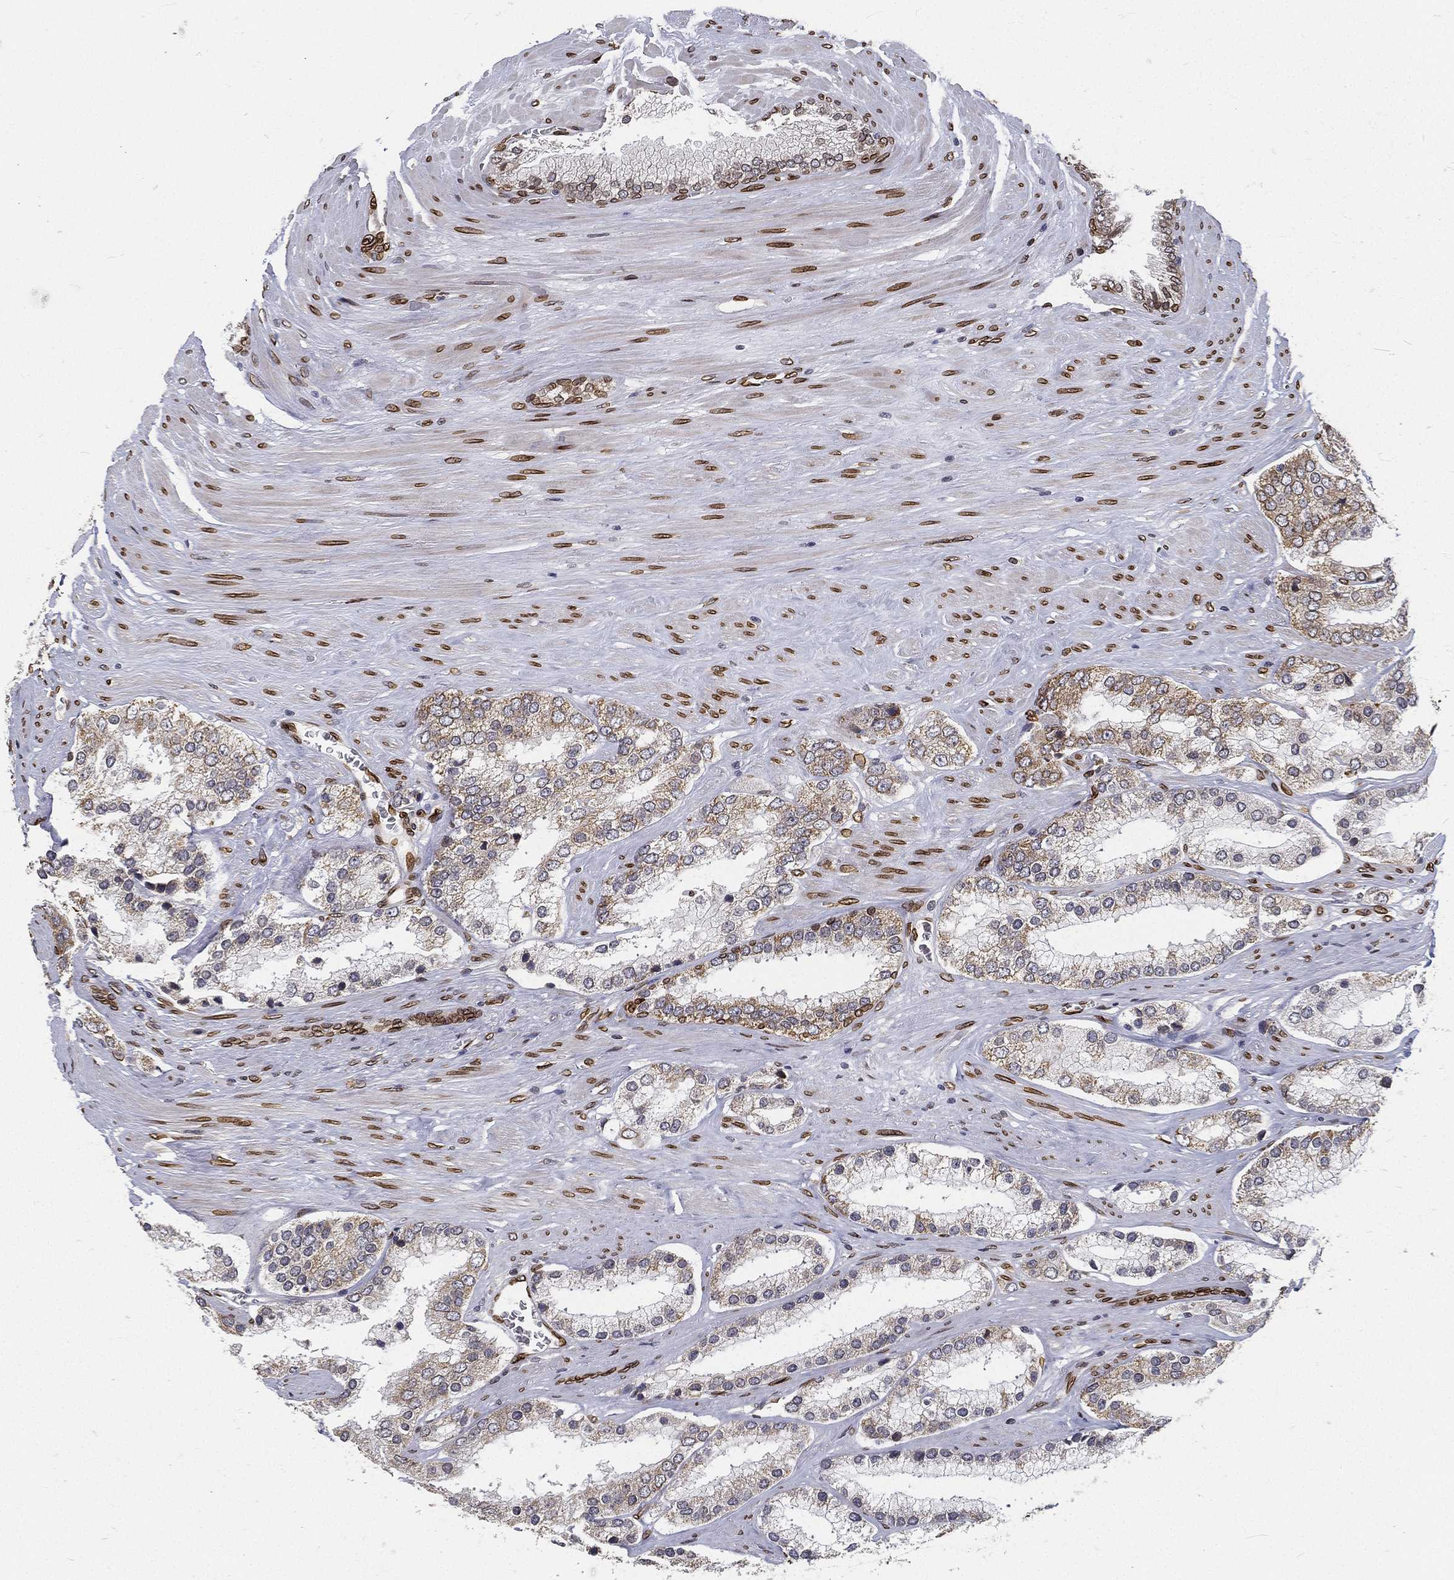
{"staining": {"intensity": "weak", "quantity": "25%-75%", "location": "cytoplasmic/membranous"}, "tissue": "prostate cancer", "cell_type": "Tumor cells", "image_type": "cancer", "snomed": [{"axis": "morphology", "description": "Adenocarcinoma, Low grade"}, {"axis": "topography", "description": "Prostate"}], "caption": "An image of prostate cancer (low-grade adenocarcinoma) stained for a protein displays weak cytoplasmic/membranous brown staining in tumor cells.", "gene": "PALB2", "patient": {"sex": "male", "age": 69}}